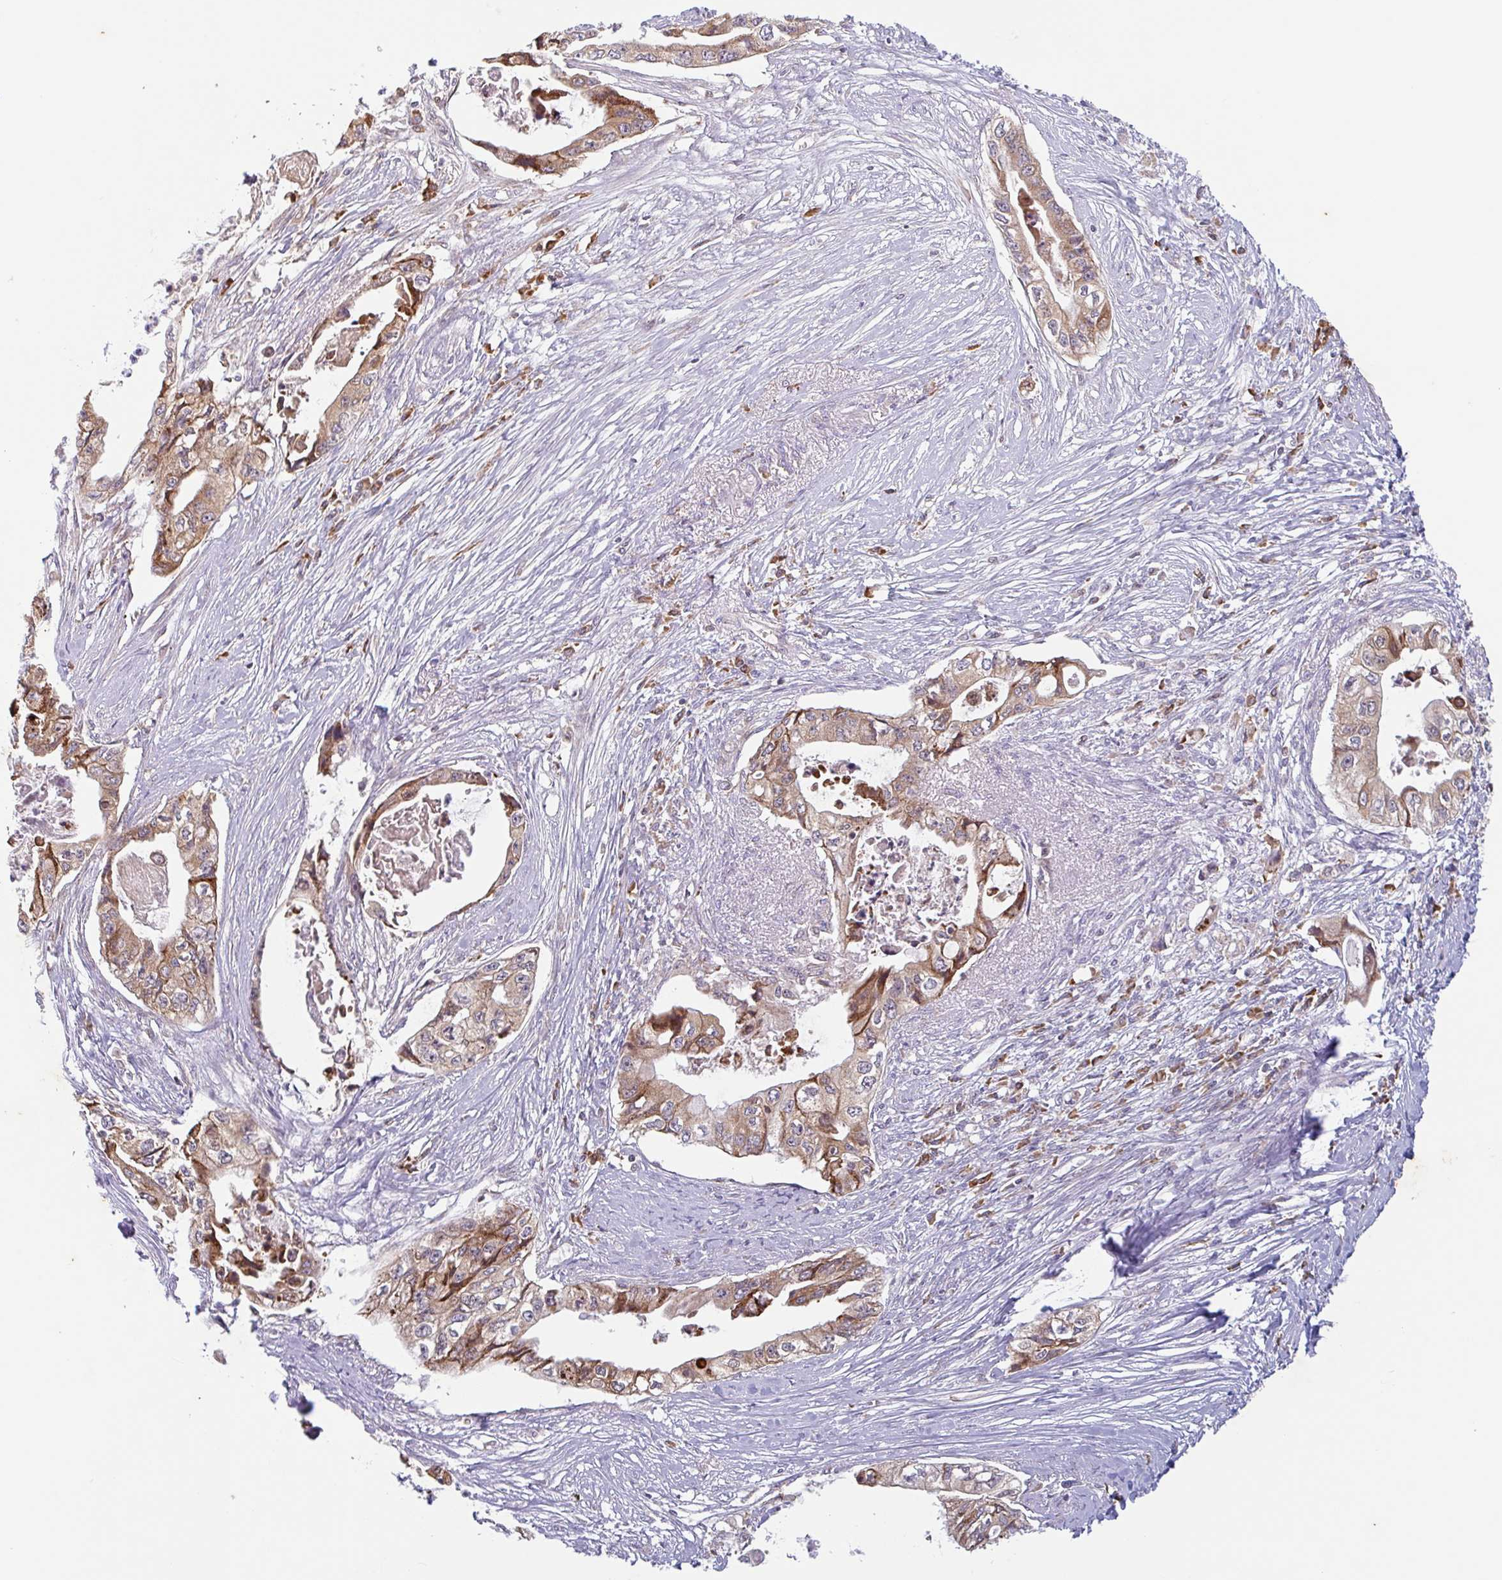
{"staining": {"intensity": "strong", "quantity": "25%-75%", "location": "cytoplasmic/membranous"}, "tissue": "pancreatic cancer", "cell_type": "Tumor cells", "image_type": "cancer", "snomed": [{"axis": "morphology", "description": "Adenocarcinoma, NOS"}, {"axis": "topography", "description": "Pancreas"}], "caption": "There is high levels of strong cytoplasmic/membranous staining in tumor cells of pancreatic cancer, as demonstrated by immunohistochemical staining (brown color).", "gene": "RIT1", "patient": {"sex": "male", "age": 66}}